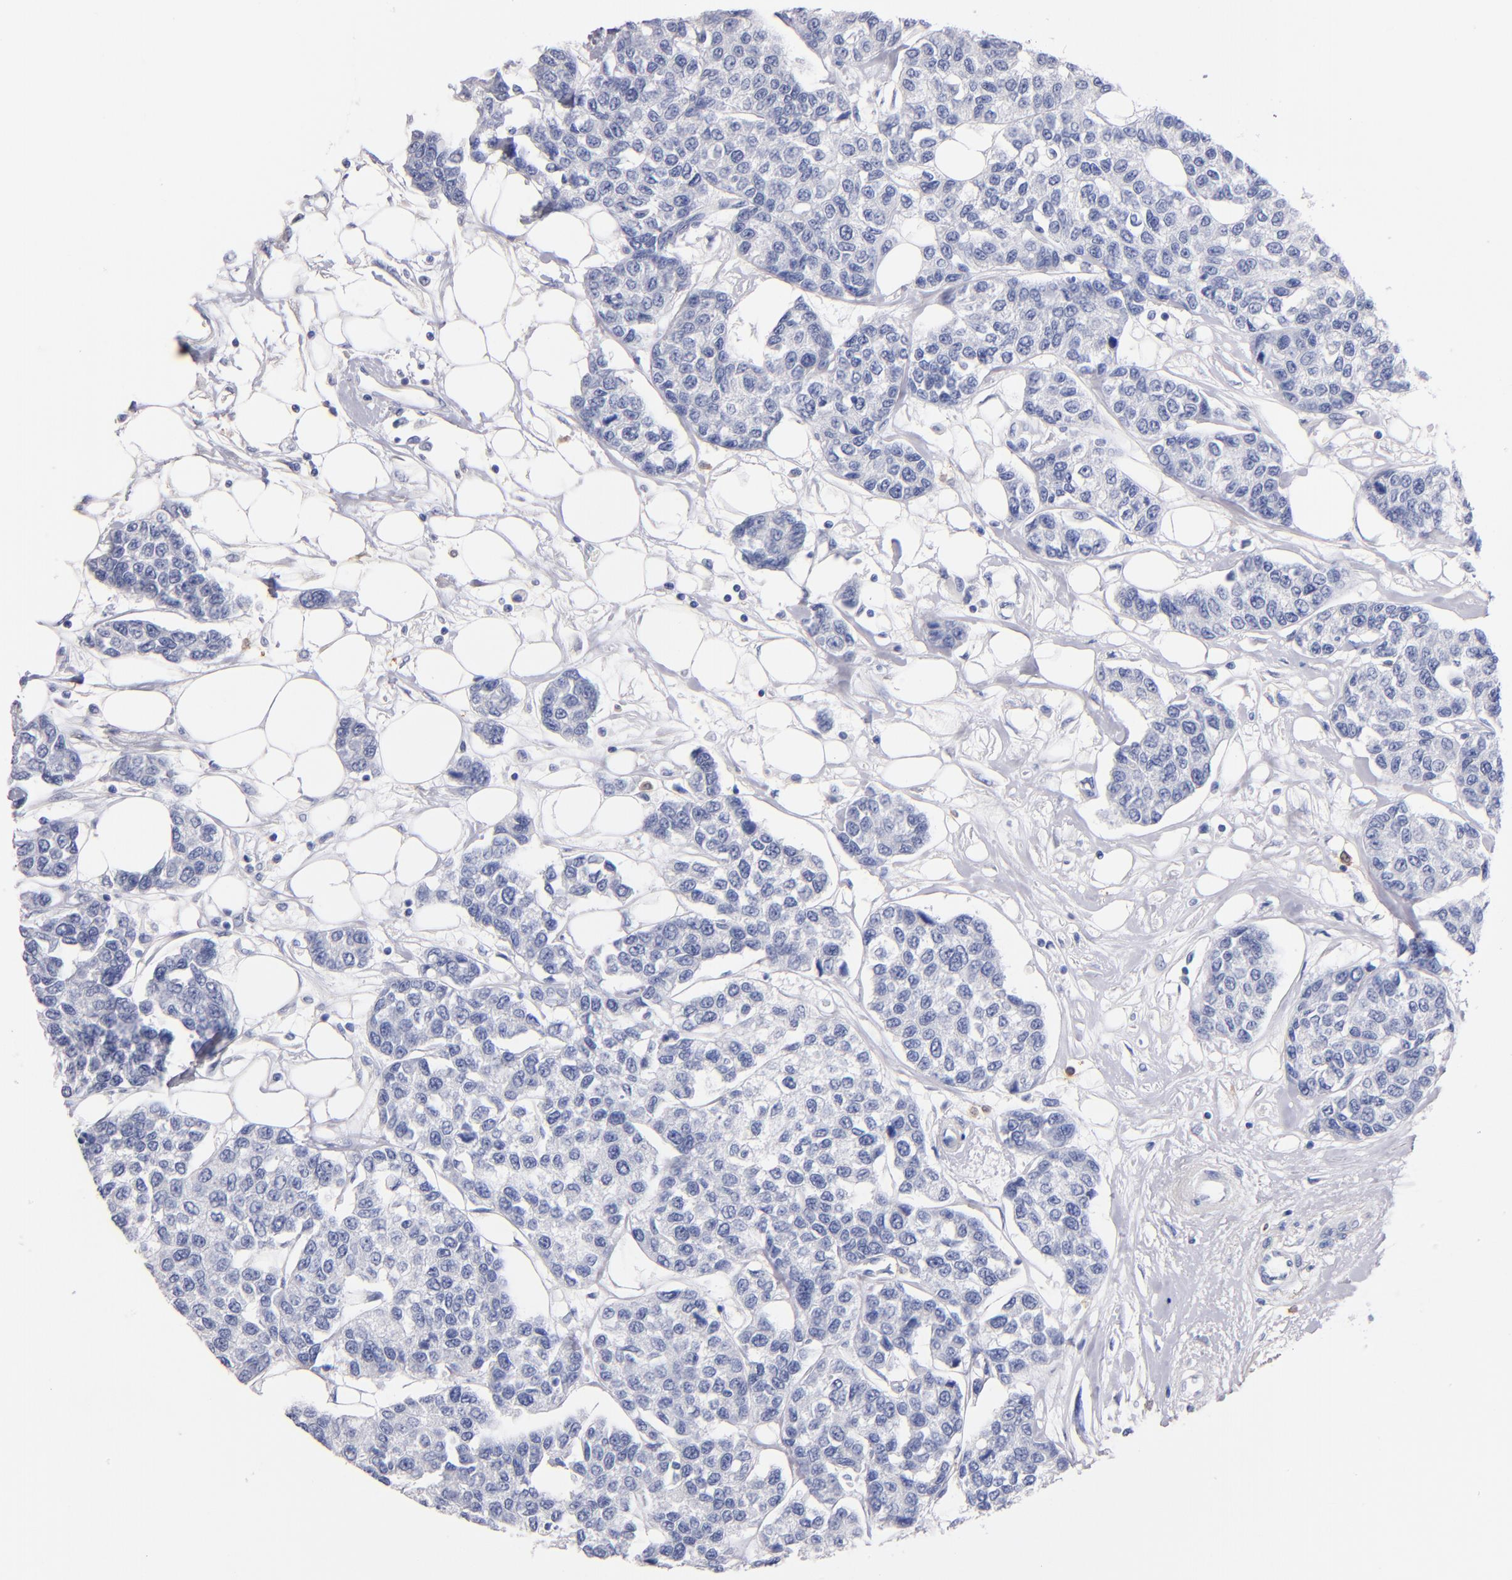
{"staining": {"intensity": "negative", "quantity": "none", "location": "none"}, "tissue": "breast cancer", "cell_type": "Tumor cells", "image_type": "cancer", "snomed": [{"axis": "morphology", "description": "Duct carcinoma"}, {"axis": "topography", "description": "Breast"}], "caption": "A histopathology image of human breast infiltrating ductal carcinoma is negative for staining in tumor cells.", "gene": "KIT", "patient": {"sex": "female", "age": 51}}